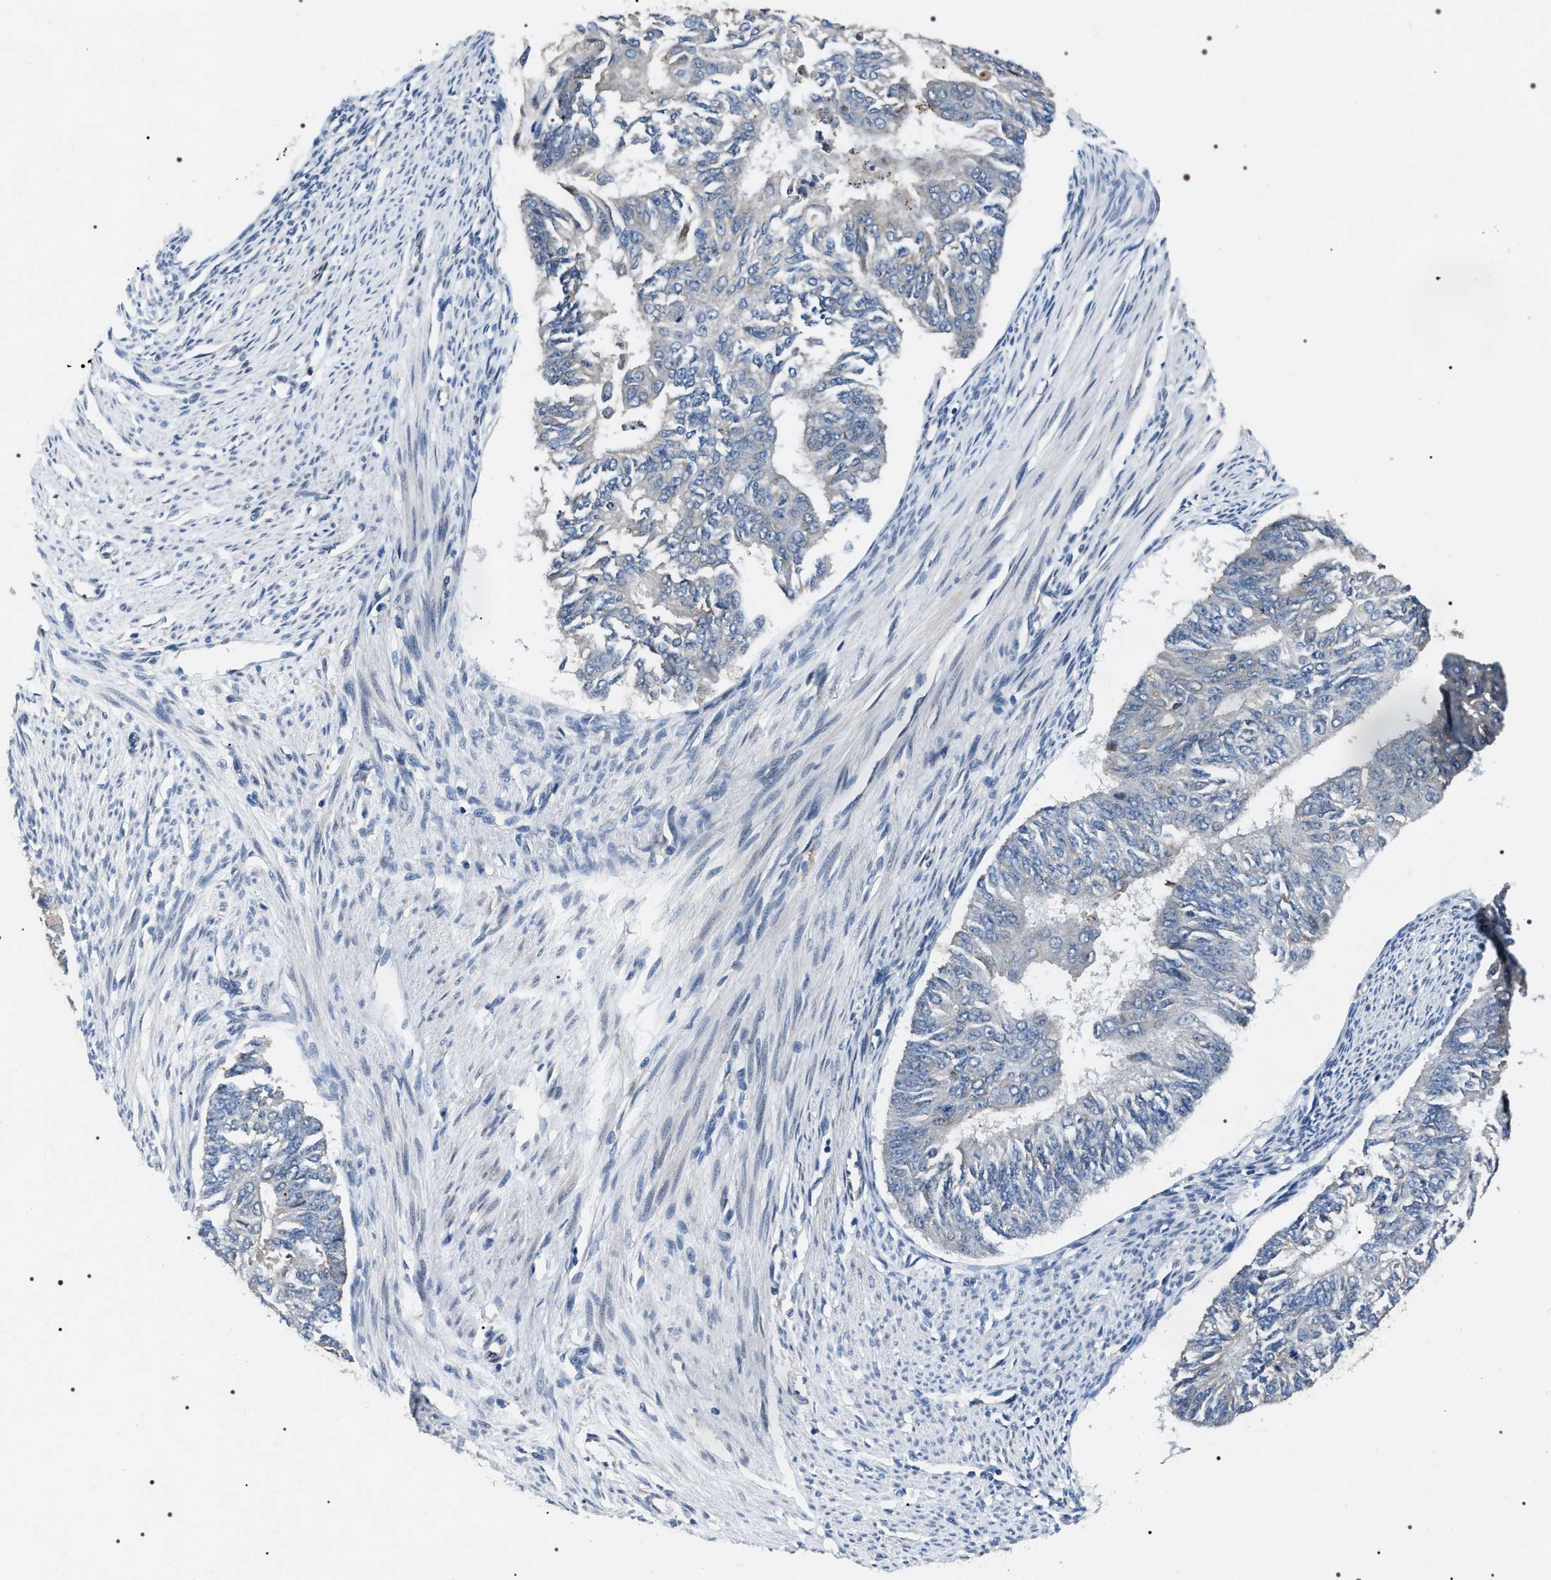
{"staining": {"intensity": "negative", "quantity": "none", "location": "none"}, "tissue": "endometrial cancer", "cell_type": "Tumor cells", "image_type": "cancer", "snomed": [{"axis": "morphology", "description": "Adenocarcinoma, NOS"}, {"axis": "topography", "description": "Endometrium"}], "caption": "A high-resolution histopathology image shows IHC staining of adenocarcinoma (endometrial), which shows no significant expression in tumor cells. (DAB IHC with hematoxylin counter stain).", "gene": "IFT81", "patient": {"sex": "female", "age": 32}}